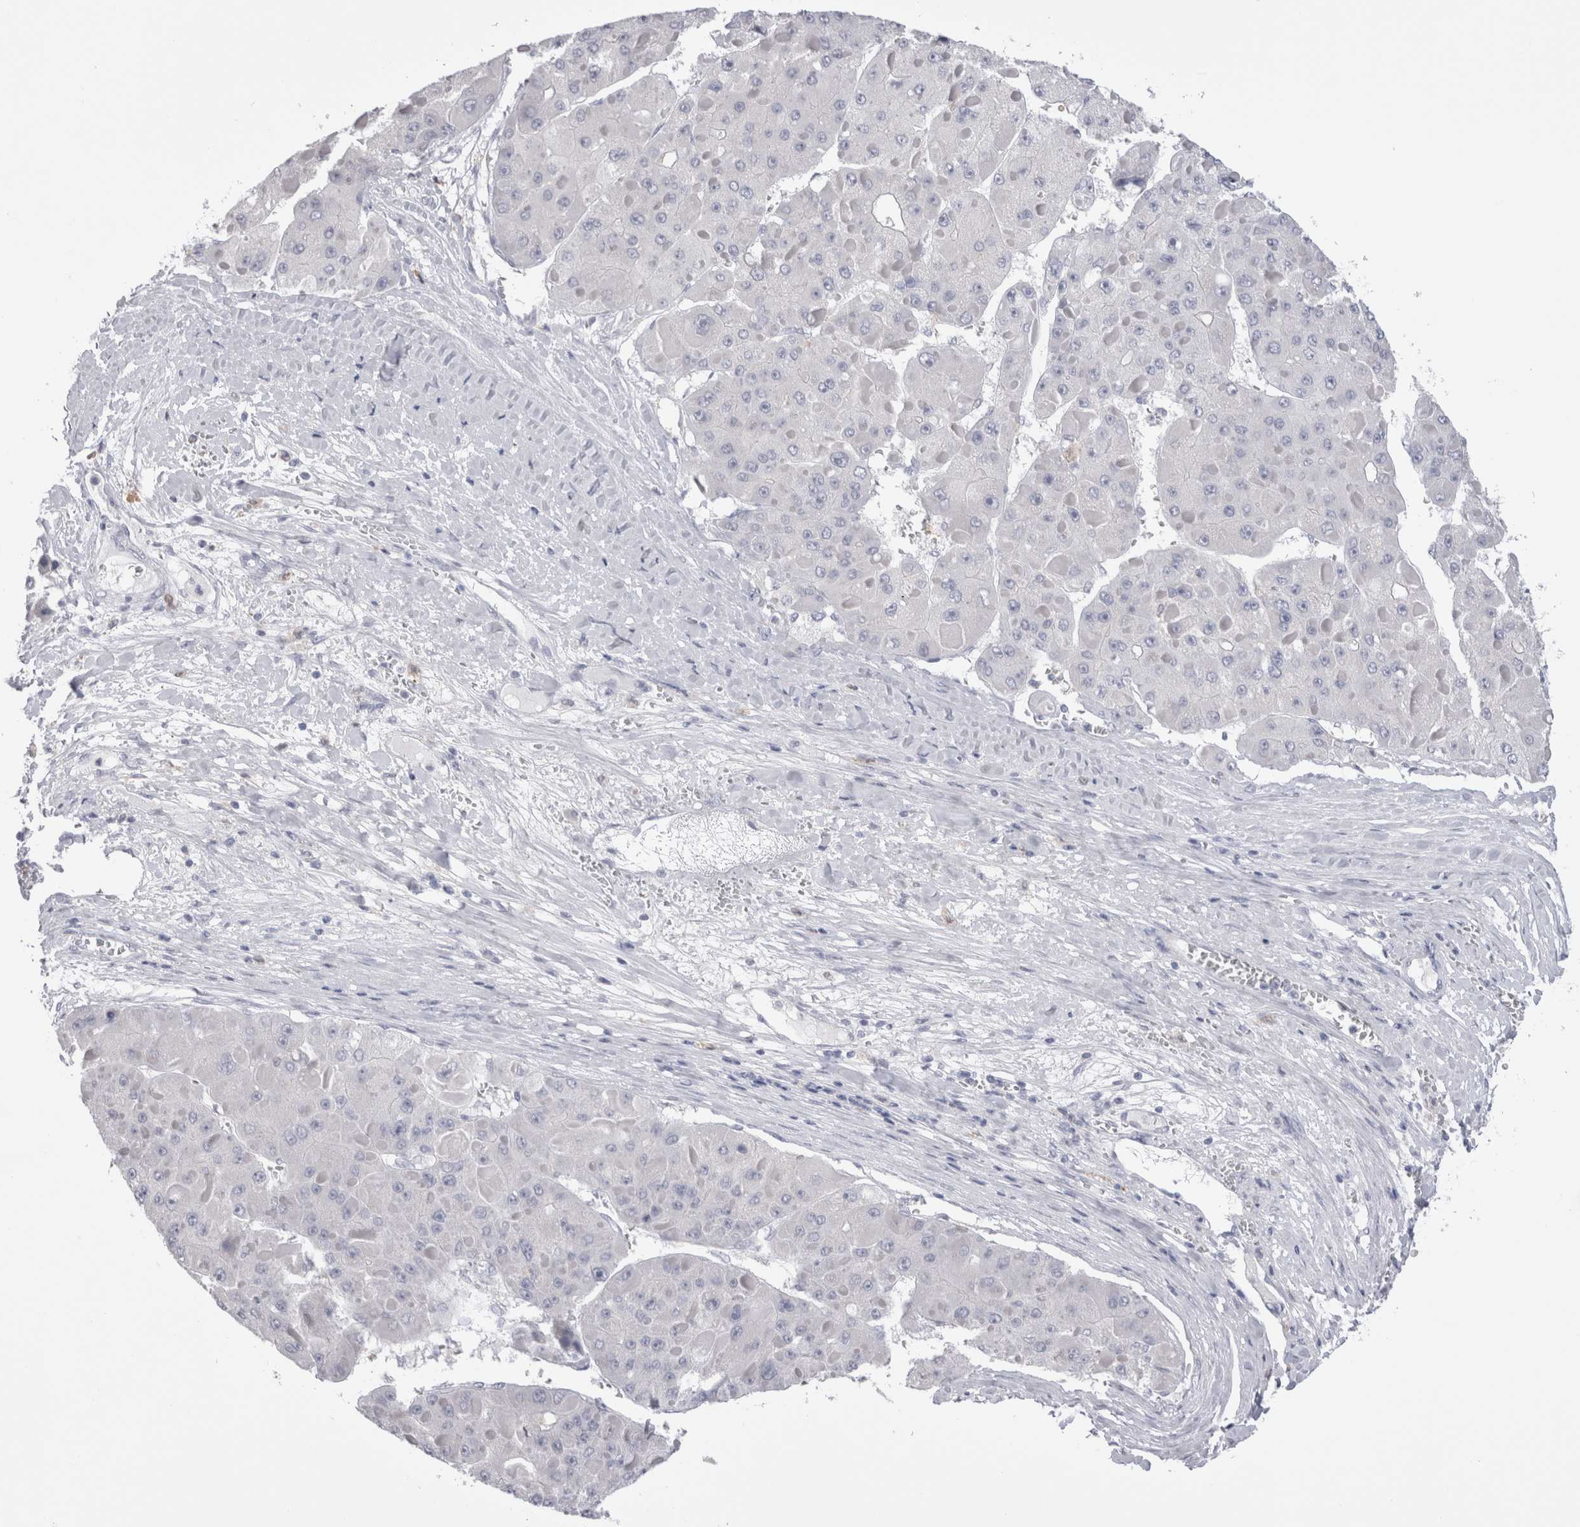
{"staining": {"intensity": "negative", "quantity": "none", "location": "none"}, "tissue": "liver cancer", "cell_type": "Tumor cells", "image_type": "cancer", "snomed": [{"axis": "morphology", "description": "Carcinoma, Hepatocellular, NOS"}, {"axis": "topography", "description": "Liver"}], "caption": "IHC of liver cancer (hepatocellular carcinoma) demonstrates no positivity in tumor cells.", "gene": "SUCNR1", "patient": {"sex": "female", "age": 73}}